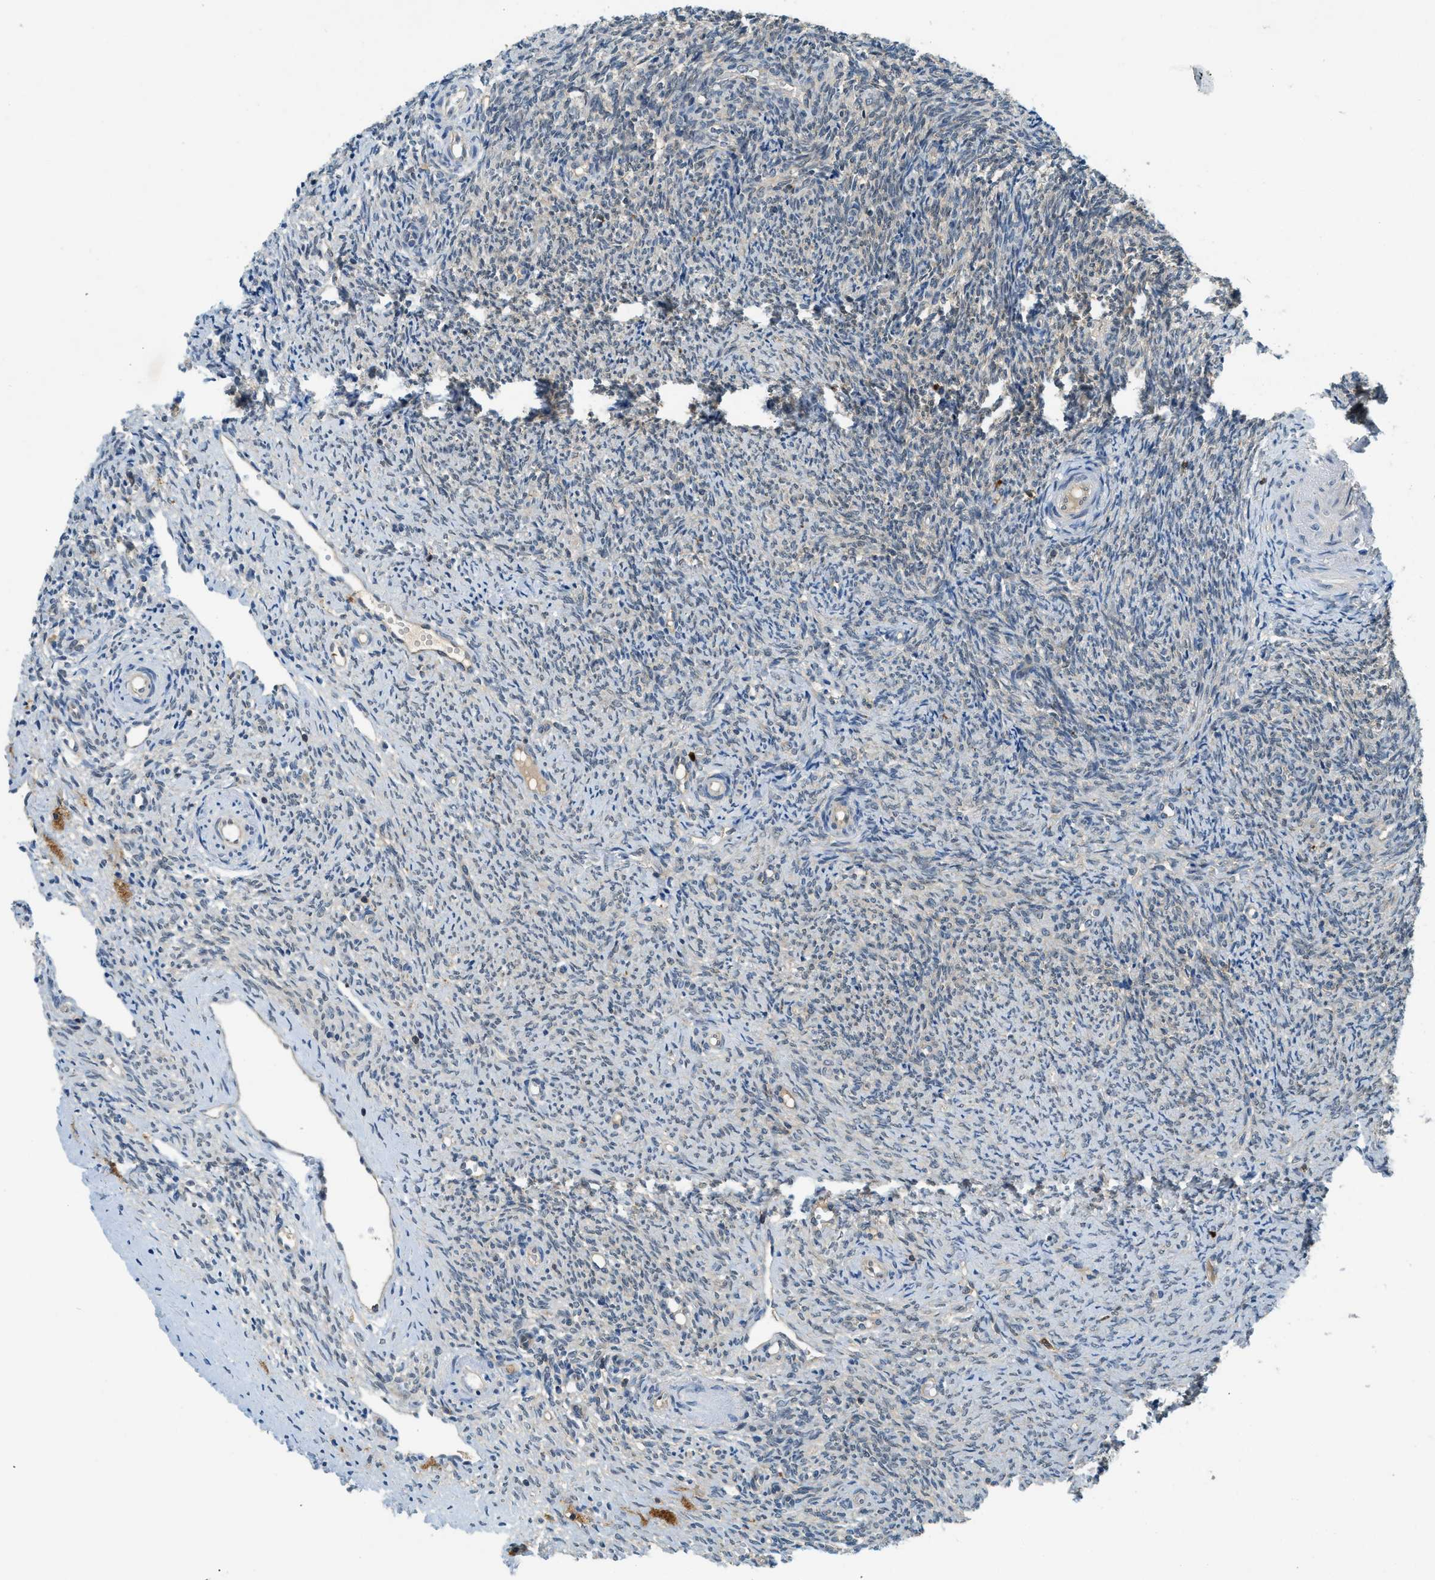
{"staining": {"intensity": "moderate", "quantity": ">75%", "location": "cytoplasmic/membranous,nuclear"}, "tissue": "ovary", "cell_type": "Follicle cells", "image_type": "normal", "snomed": [{"axis": "morphology", "description": "Normal tissue, NOS"}, {"axis": "topography", "description": "Ovary"}], "caption": "DAB immunohistochemical staining of unremarkable human ovary displays moderate cytoplasmic/membranous,nuclear protein positivity in about >75% of follicle cells.", "gene": "GMPPB", "patient": {"sex": "female", "age": 41}}